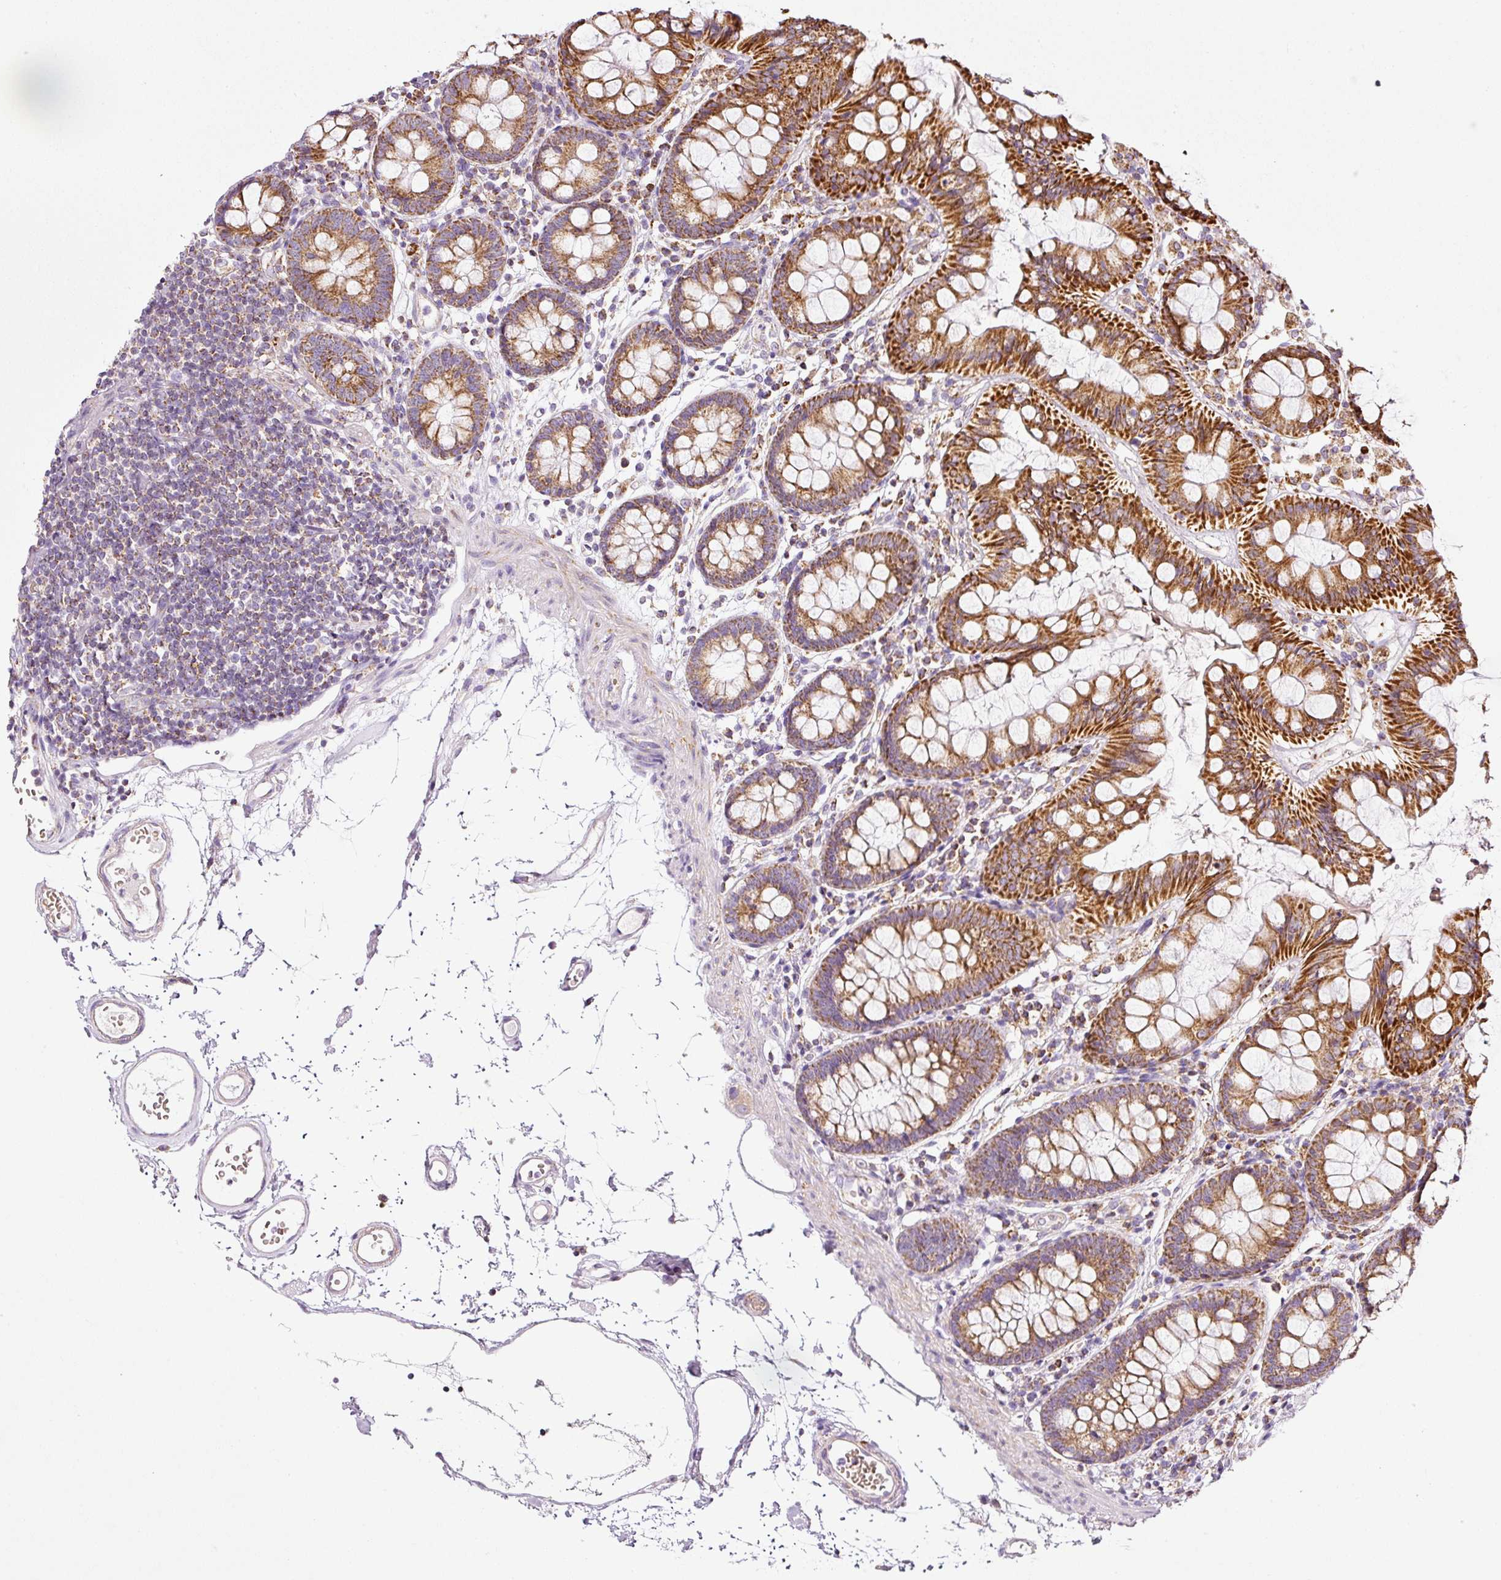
{"staining": {"intensity": "negative", "quantity": "none", "location": "none"}, "tissue": "colon", "cell_type": "Endothelial cells", "image_type": "normal", "snomed": [{"axis": "morphology", "description": "Normal tissue, NOS"}, {"axis": "topography", "description": "Colon"}], "caption": "Endothelial cells show no significant protein staining in unremarkable colon.", "gene": "SDHA", "patient": {"sex": "female", "age": 84}}